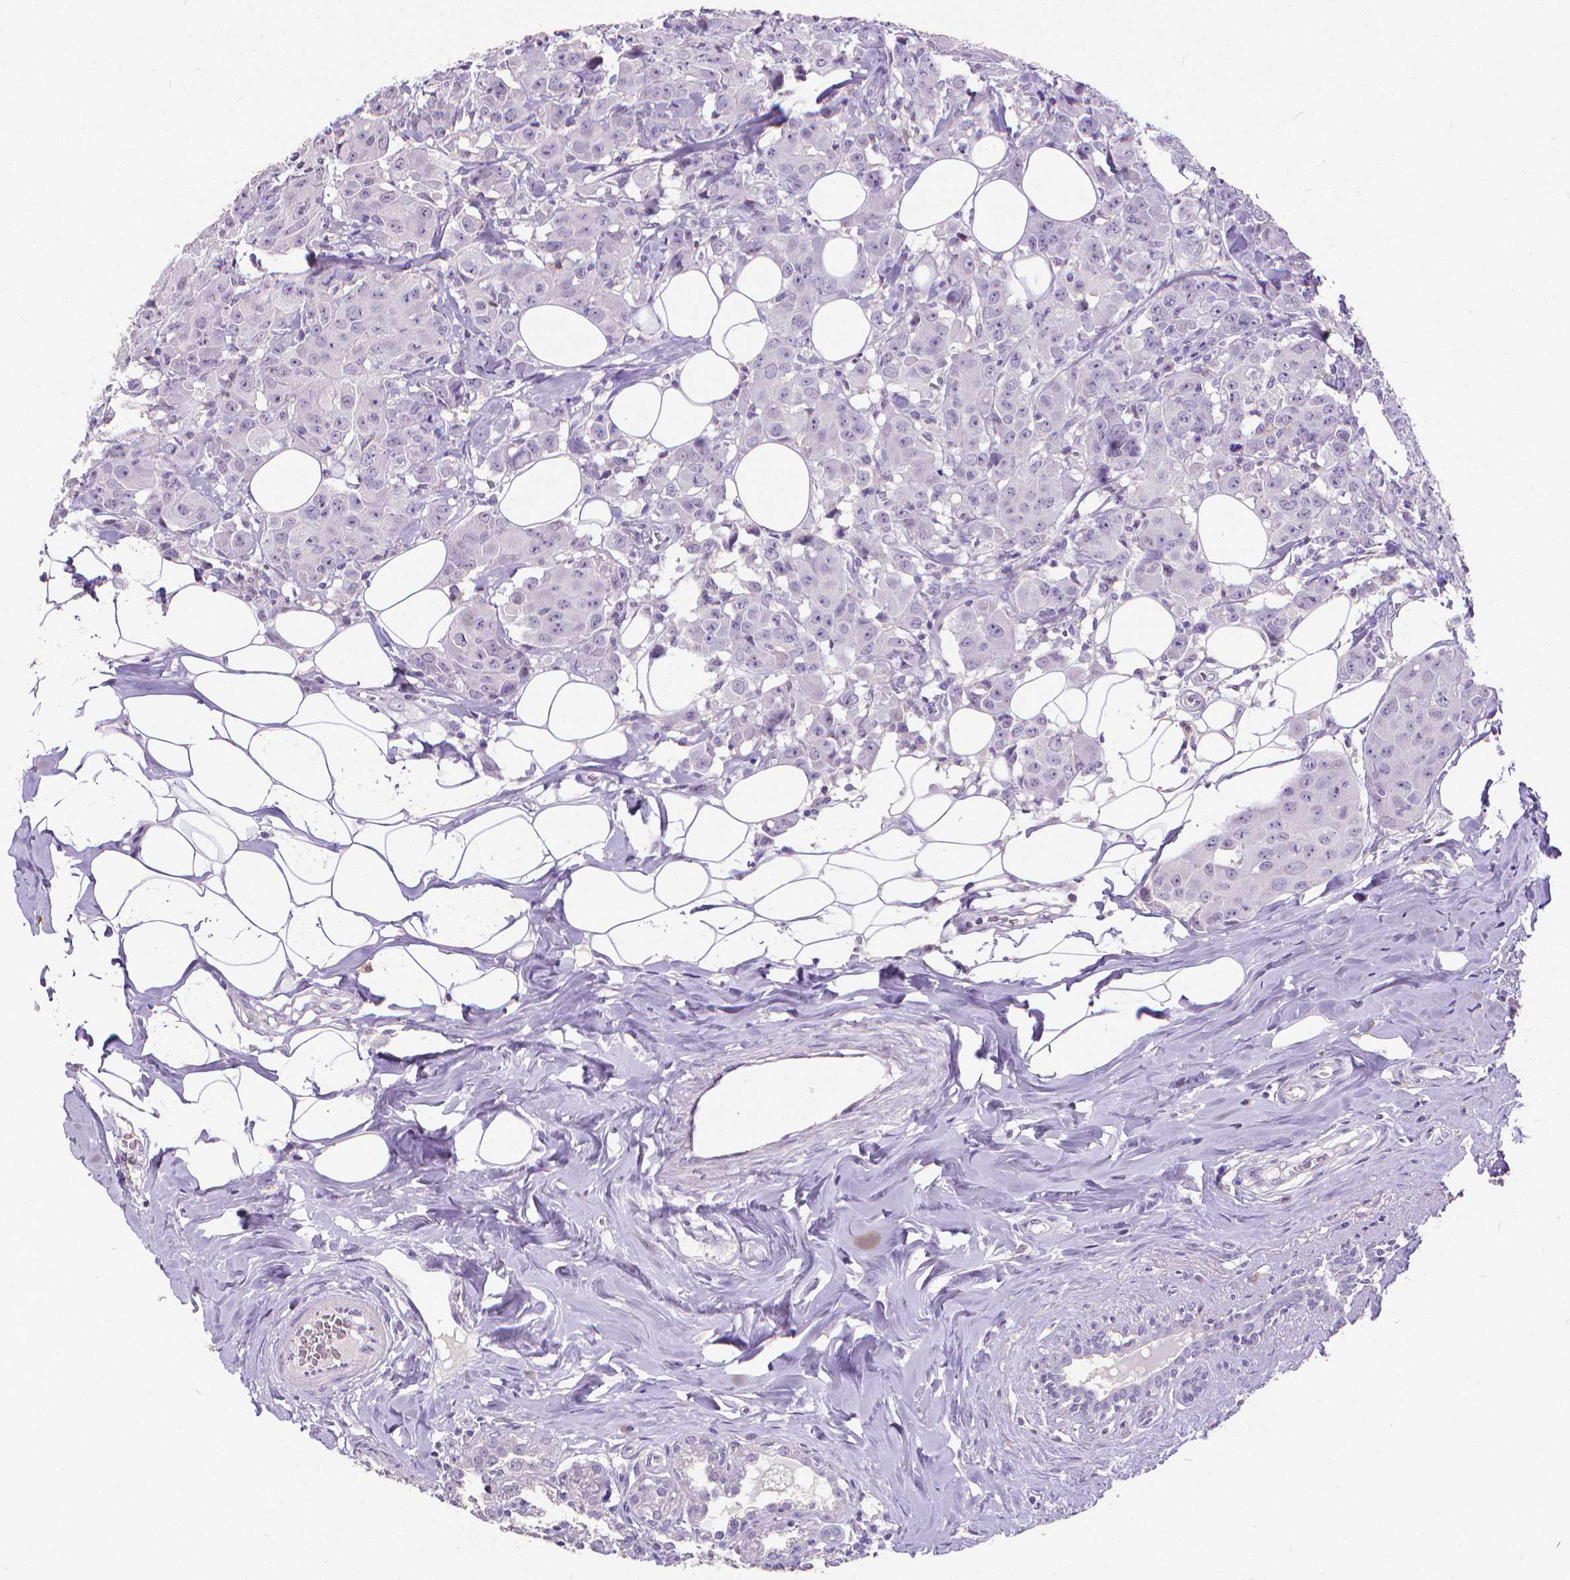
{"staining": {"intensity": "negative", "quantity": "none", "location": "none"}, "tissue": "breast cancer", "cell_type": "Tumor cells", "image_type": "cancer", "snomed": [{"axis": "morphology", "description": "Normal tissue, NOS"}, {"axis": "morphology", "description": "Duct carcinoma"}, {"axis": "topography", "description": "Breast"}], "caption": "There is no significant staining in tumor cells of breast cancer.", "gene": "CD4", "patient": {"sex": "female", "age": 43}}